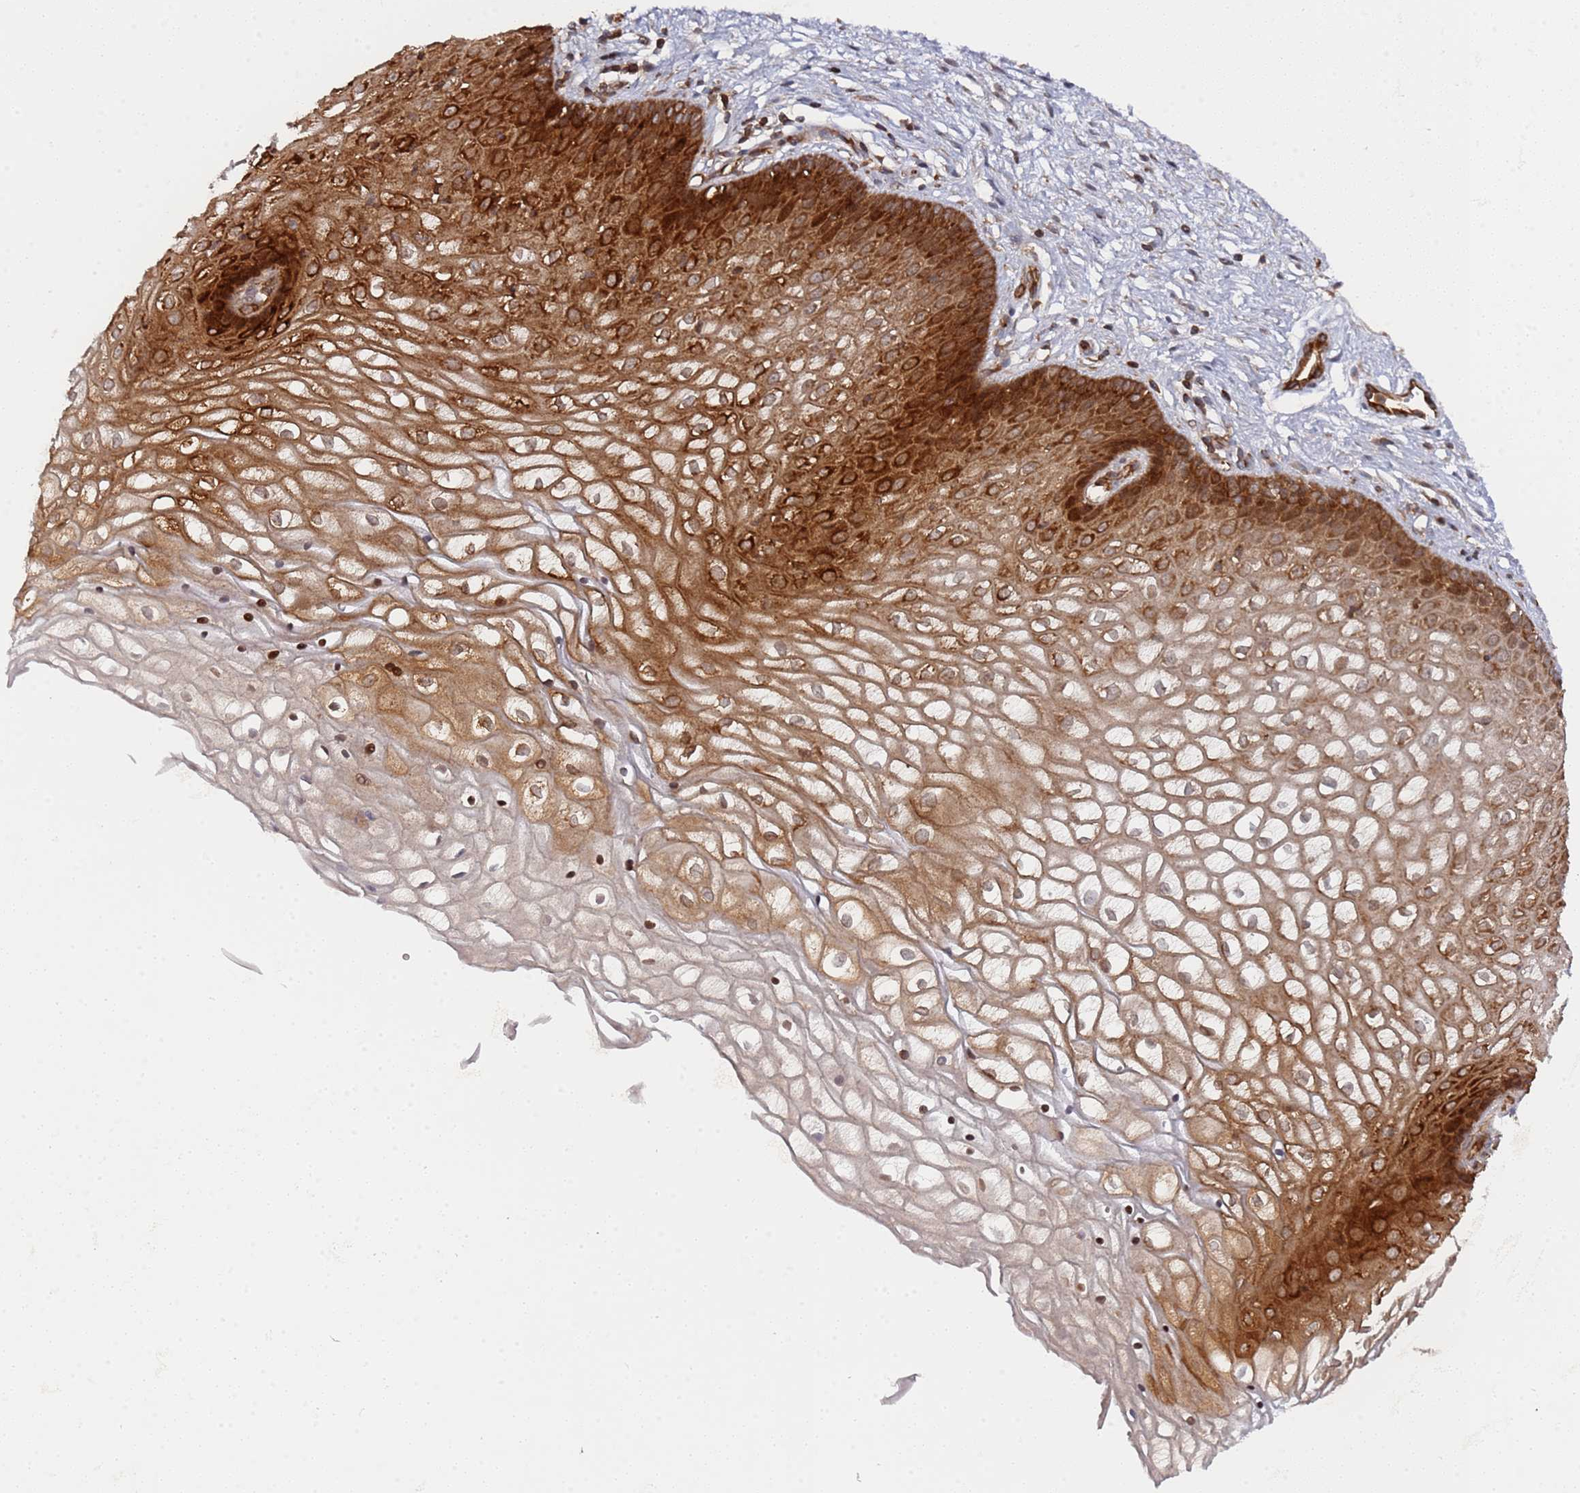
{"staining": {"intensity": "strong", "quantity": "25%-75%", "location": "cytoplasmic/membranous,nuclear"}, "tissue": "vagina", "cell_type": "Squamous epithelial cells", "image_type": "normal", "snomed": [{"axis": "morphology", "description": "Normal tissue, NOS"}, {"axis": "topography", "description": "Vagina"}], "caption": "Immunohistochemical staining of normal vagina displays strong cytoplasmic/membranous,nuclear protein expression in about 25%-75% of squamous epithelial cells. (IHC, brightfield microscopy, high magnification).", "gene": "DDX60", "patient": {"sex": "female", "age": 34}}